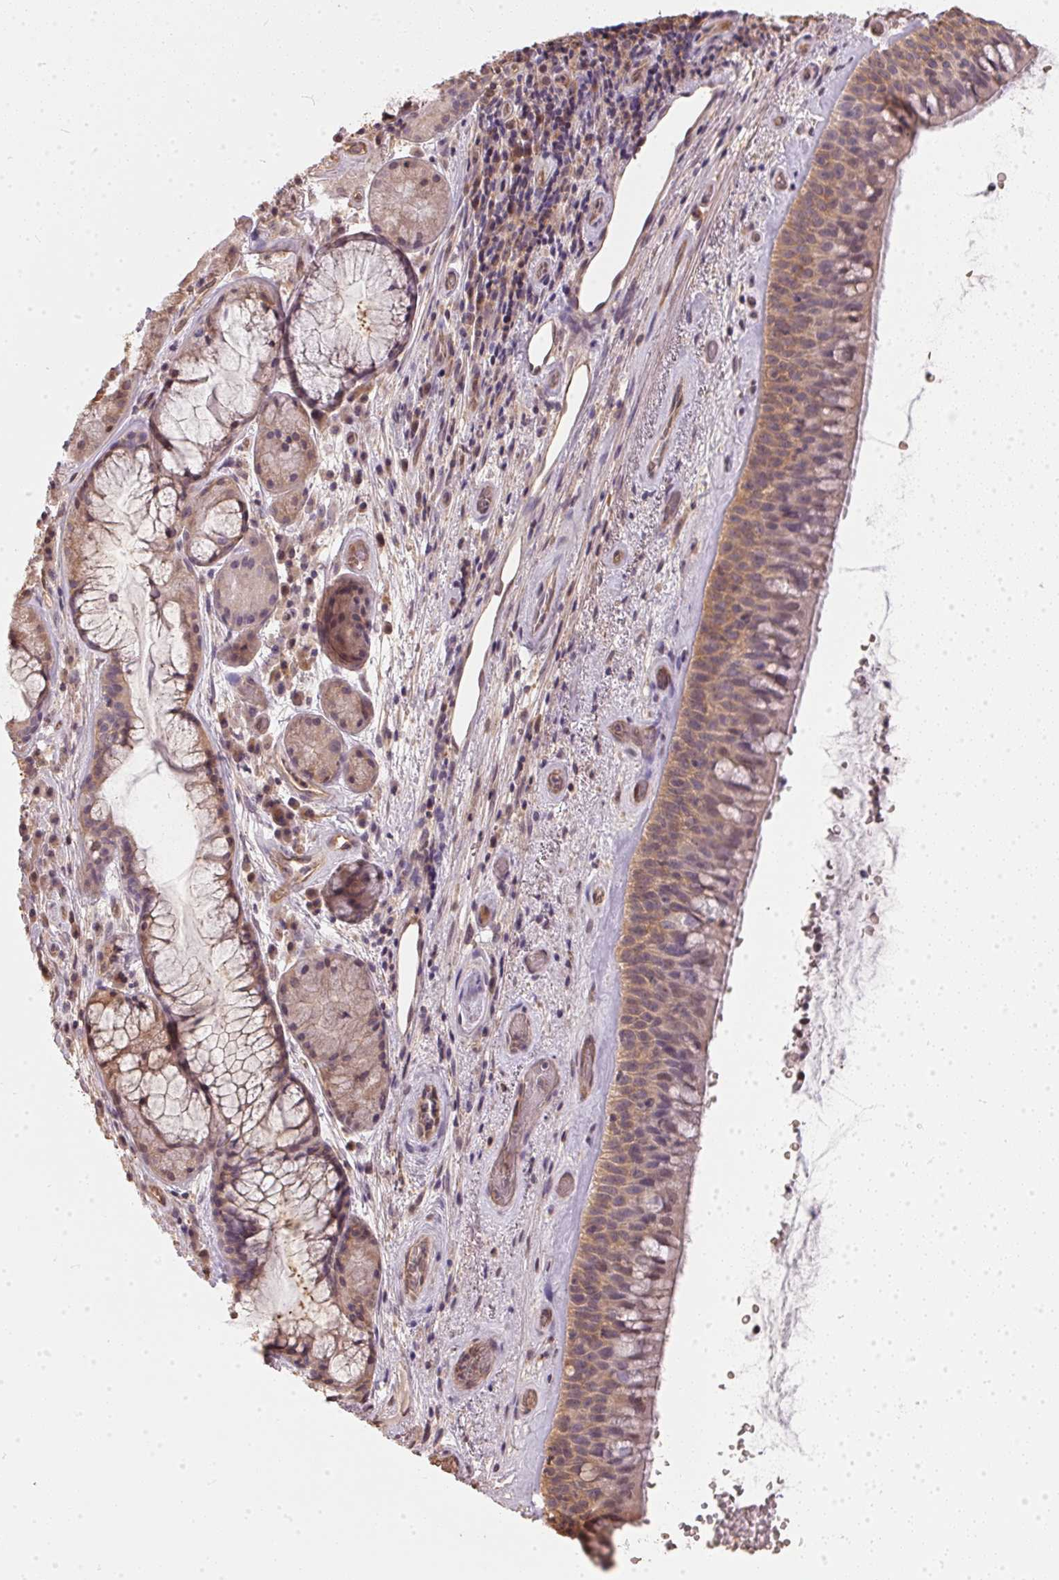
{"staining": {"intensity": "weak", "quantity": "25%-75%", "location": "cytoplasmic/membranous"}, "tissue": "bronchus", "cell_type": "Respiratory epithelial cells", "image_type": "normal", "snomed": [{"axis": "morphology", "description": "Normal tissue, NOS"}, {"axis": "topography", "description": "Bronchus"}], "caption": "The immunohistochemical stain shows weak cytoplasmic/membranous expression in respiratory epithelial cells of unremarkable bronchus.", "gene": "BLMH", "patient": {"sex": "male", "age": 48}}